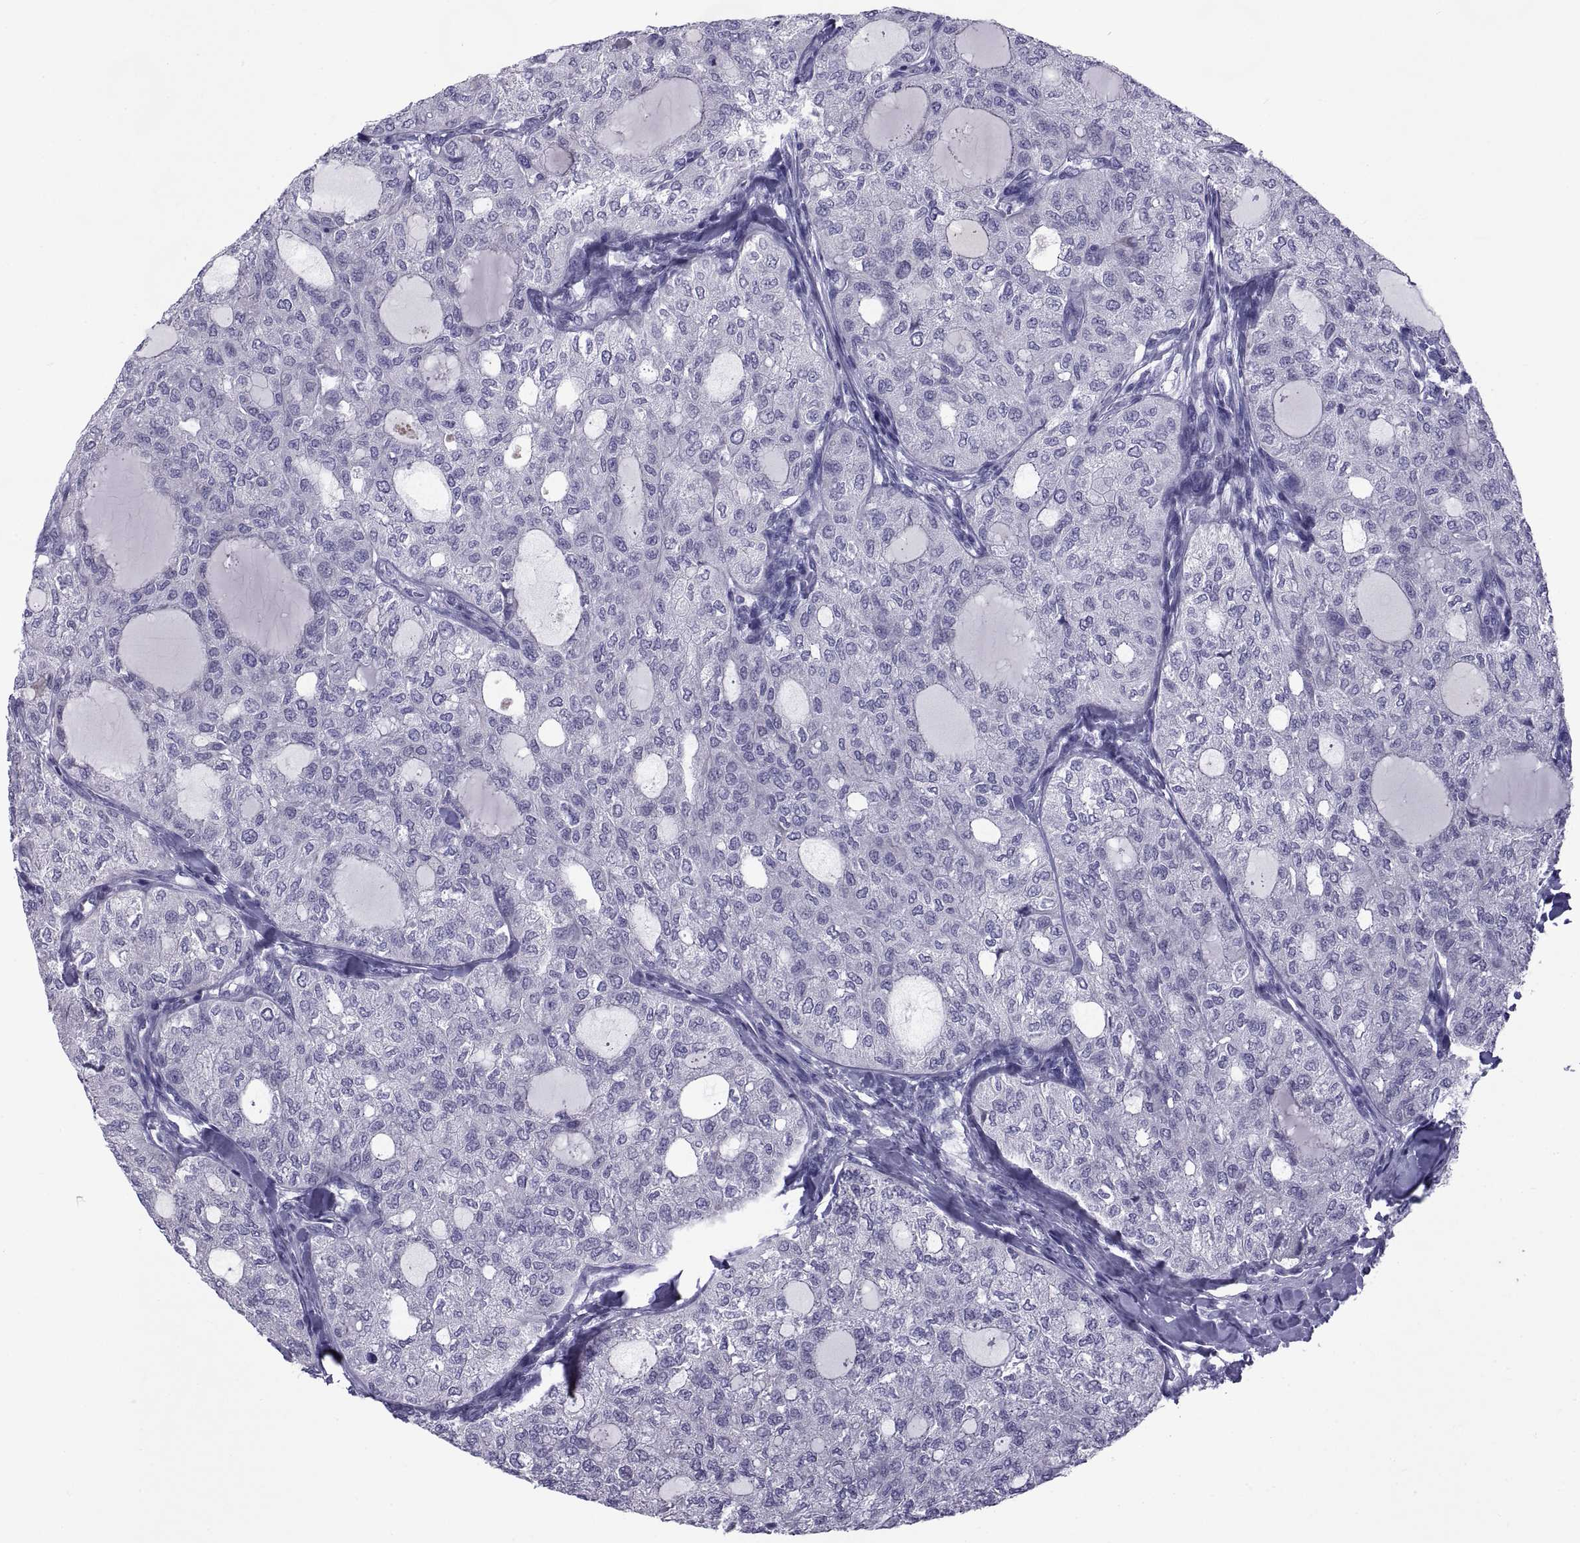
{"staining": {"intensity": "negative", "quantity": "none", "location": "none"}, "tissue": "thyroid cancer", "cell_type": "Tumor cells", "image_type": "cancer", "snomed": [{"axis": "morphology", "description": "Follicular adenoma carcinoma, NOS"}, {"axis": "topography", "description": "Thyroid gland"}], "caption": "Immunohistochemical staining of thyroid follicular adenoma carcinoma displays no significant staining in tumor cells.", "gene": "NPTX2", "patient": {"sex": "male", "age": 75}}